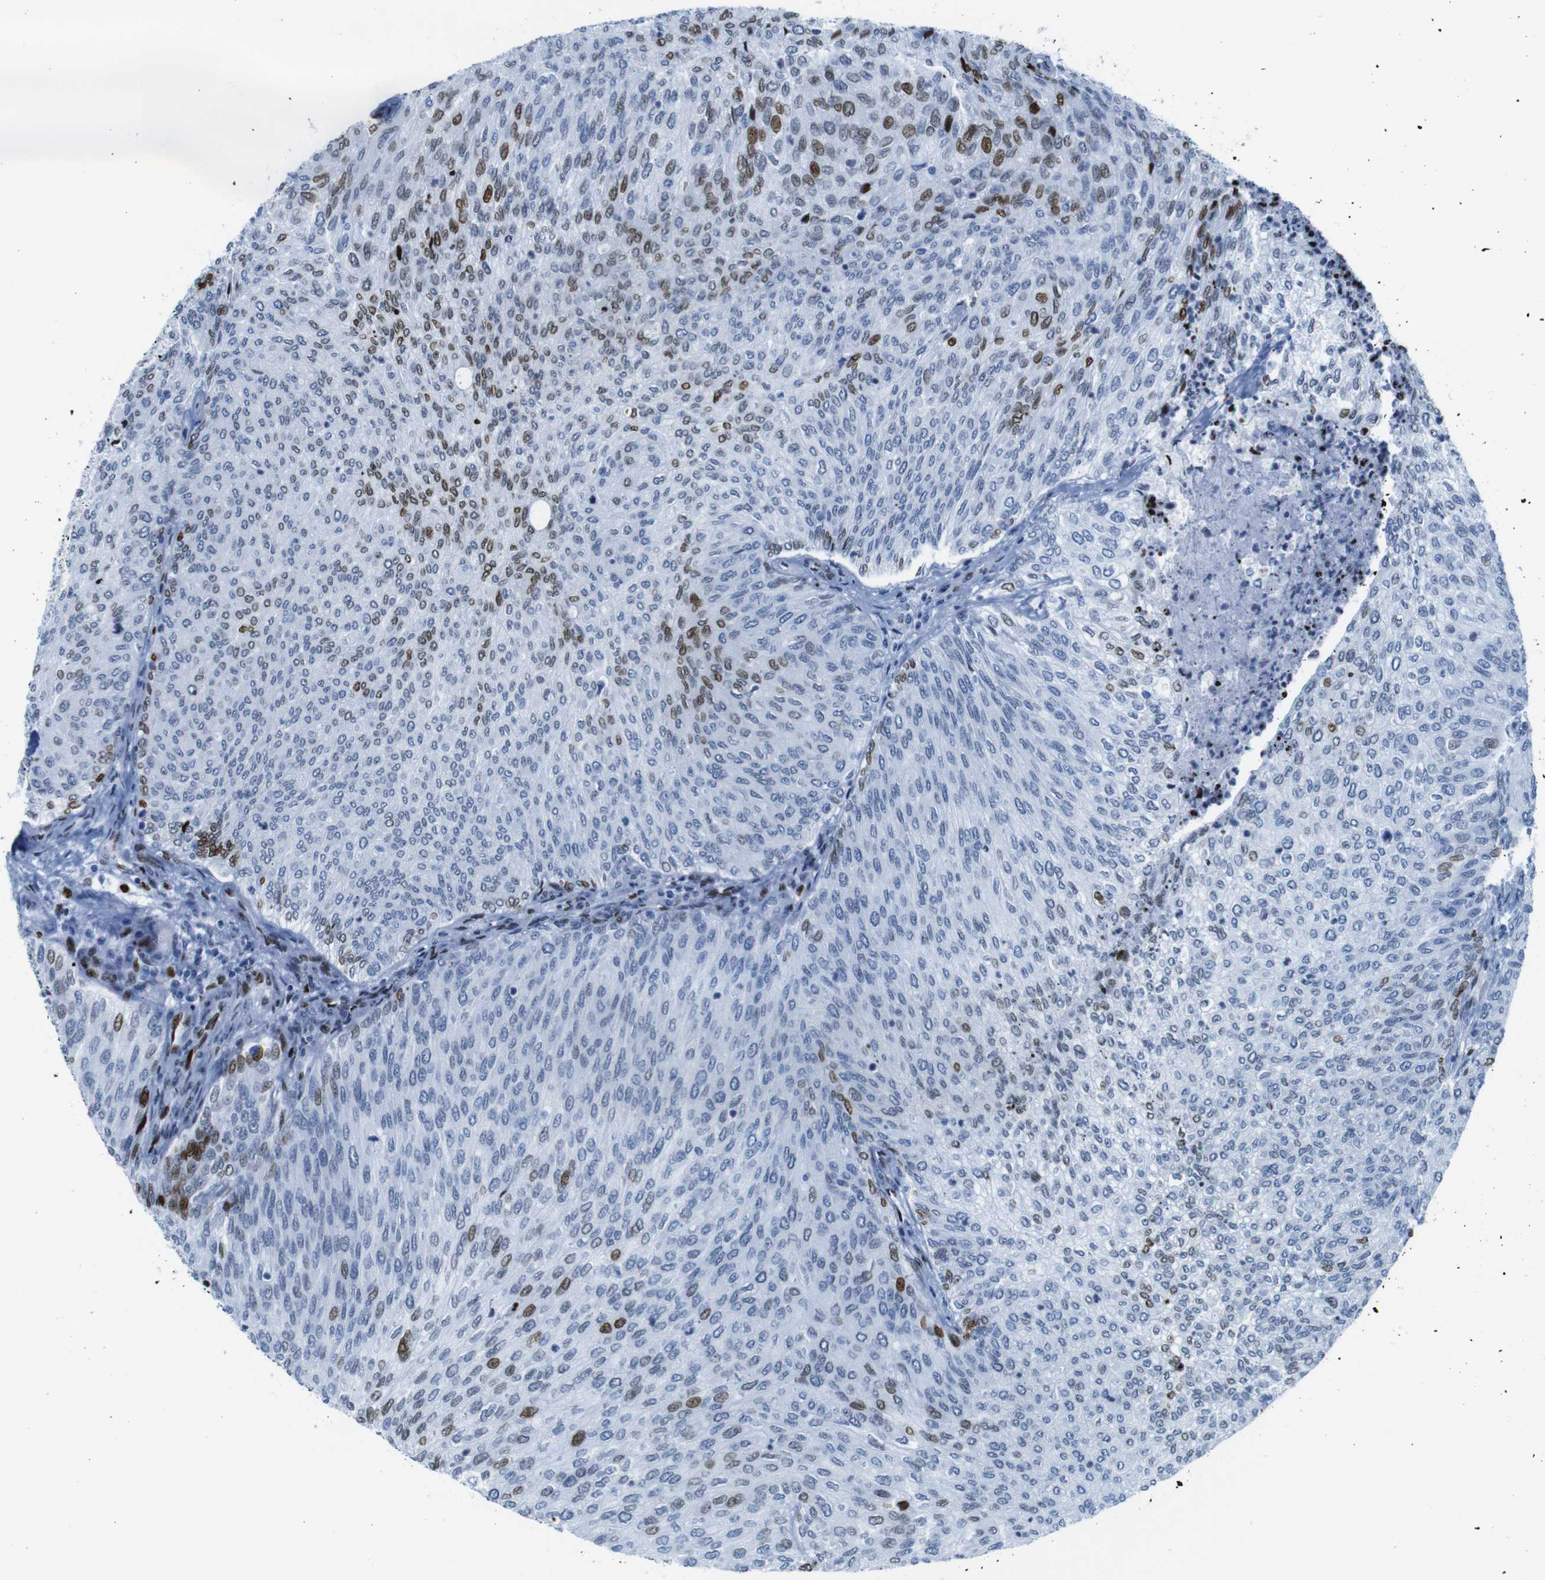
{"staining": {"intensity": "moderate", "quantity": "<25%", "location": "nuclear"}, "tissue": "urothelial cancer", "cell_type": "Tumor cells", "image_type": "cancer", "snomed": [{"axis": "morphology", "description": "Urothelial carcinoma, Low grade"}, {"axis": "topography", "description": "Urinary bladder"}], "caption": "Immunohistochemical staining of urothelial cancer shows low levels of moderate nuclear staining in approximately <25% of tumor cells. Using DAB (3,3'-diaminobenzidine) (brown) and hematoxylin (blue) stains, captured at high magnification using brightfield microscopy.", "gene": "NPIPB15", "patient": {"sex": "female", "age": 79}}